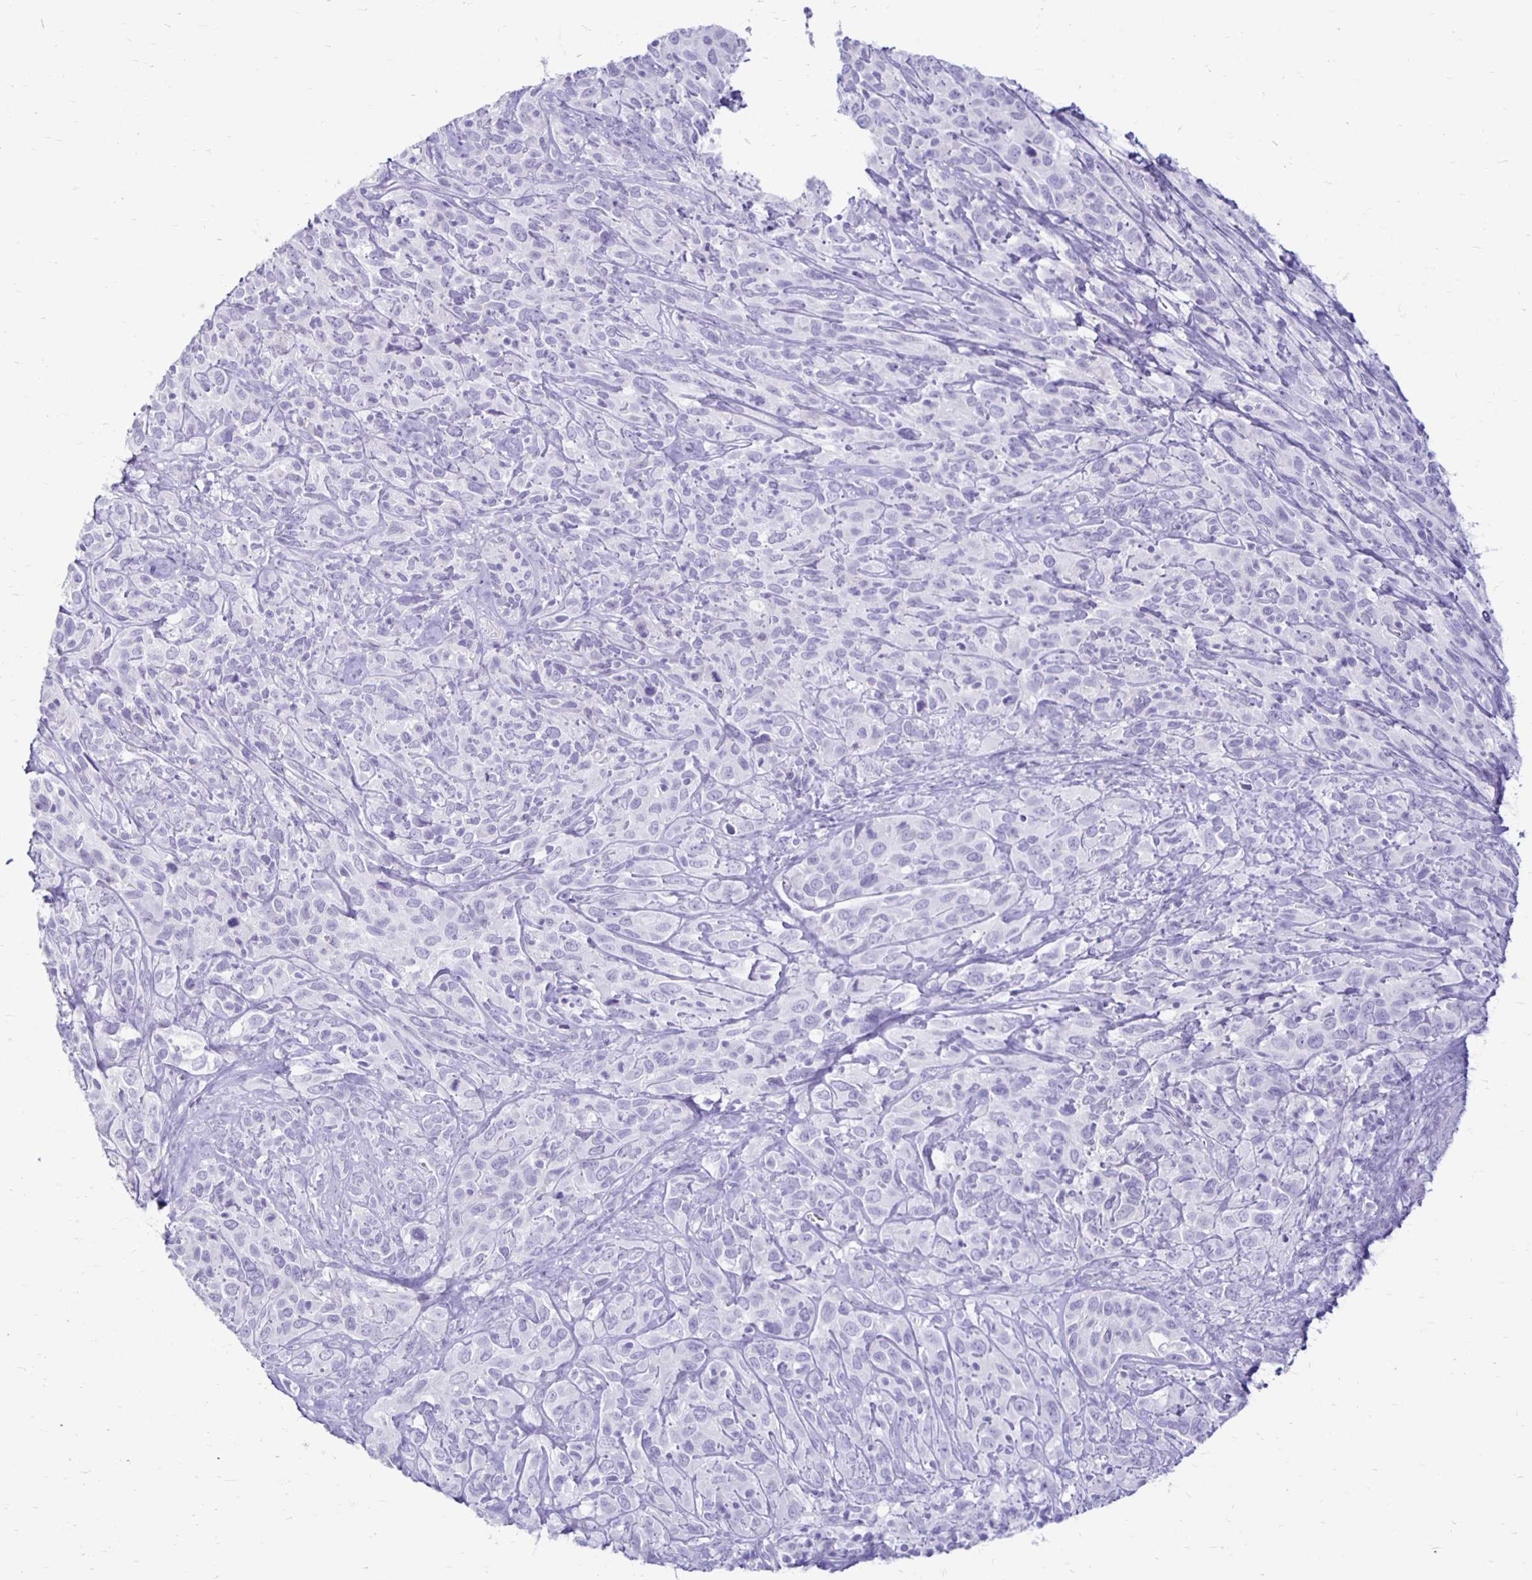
{"staining": {"intensity": "negative", "quantity": "none", "location": "none"}, "tissue": "cervical cancer", "cell_type": "Tumor cells", "image_type": "cancer", "snomed": [{"axis": "morphology", "description": "Normal tissue, NOS"}, {"axis": "morphology", "description": "Squamous cell carcinoma, NOS"}, {"axis": "topography", "description": "Cervix"}], "caption": "The photomicrograph reveals no significant positivity in tumor cells of cervical squamous cell carcinoma. Brightfield microscopy of IHC stained with DAB (3,3'-diaminobenzidine) (brown) and hematoxylin (blue), captured at high magnification.", "gene": "RYR1", "patient": {"sex": "female", "age": 51}}